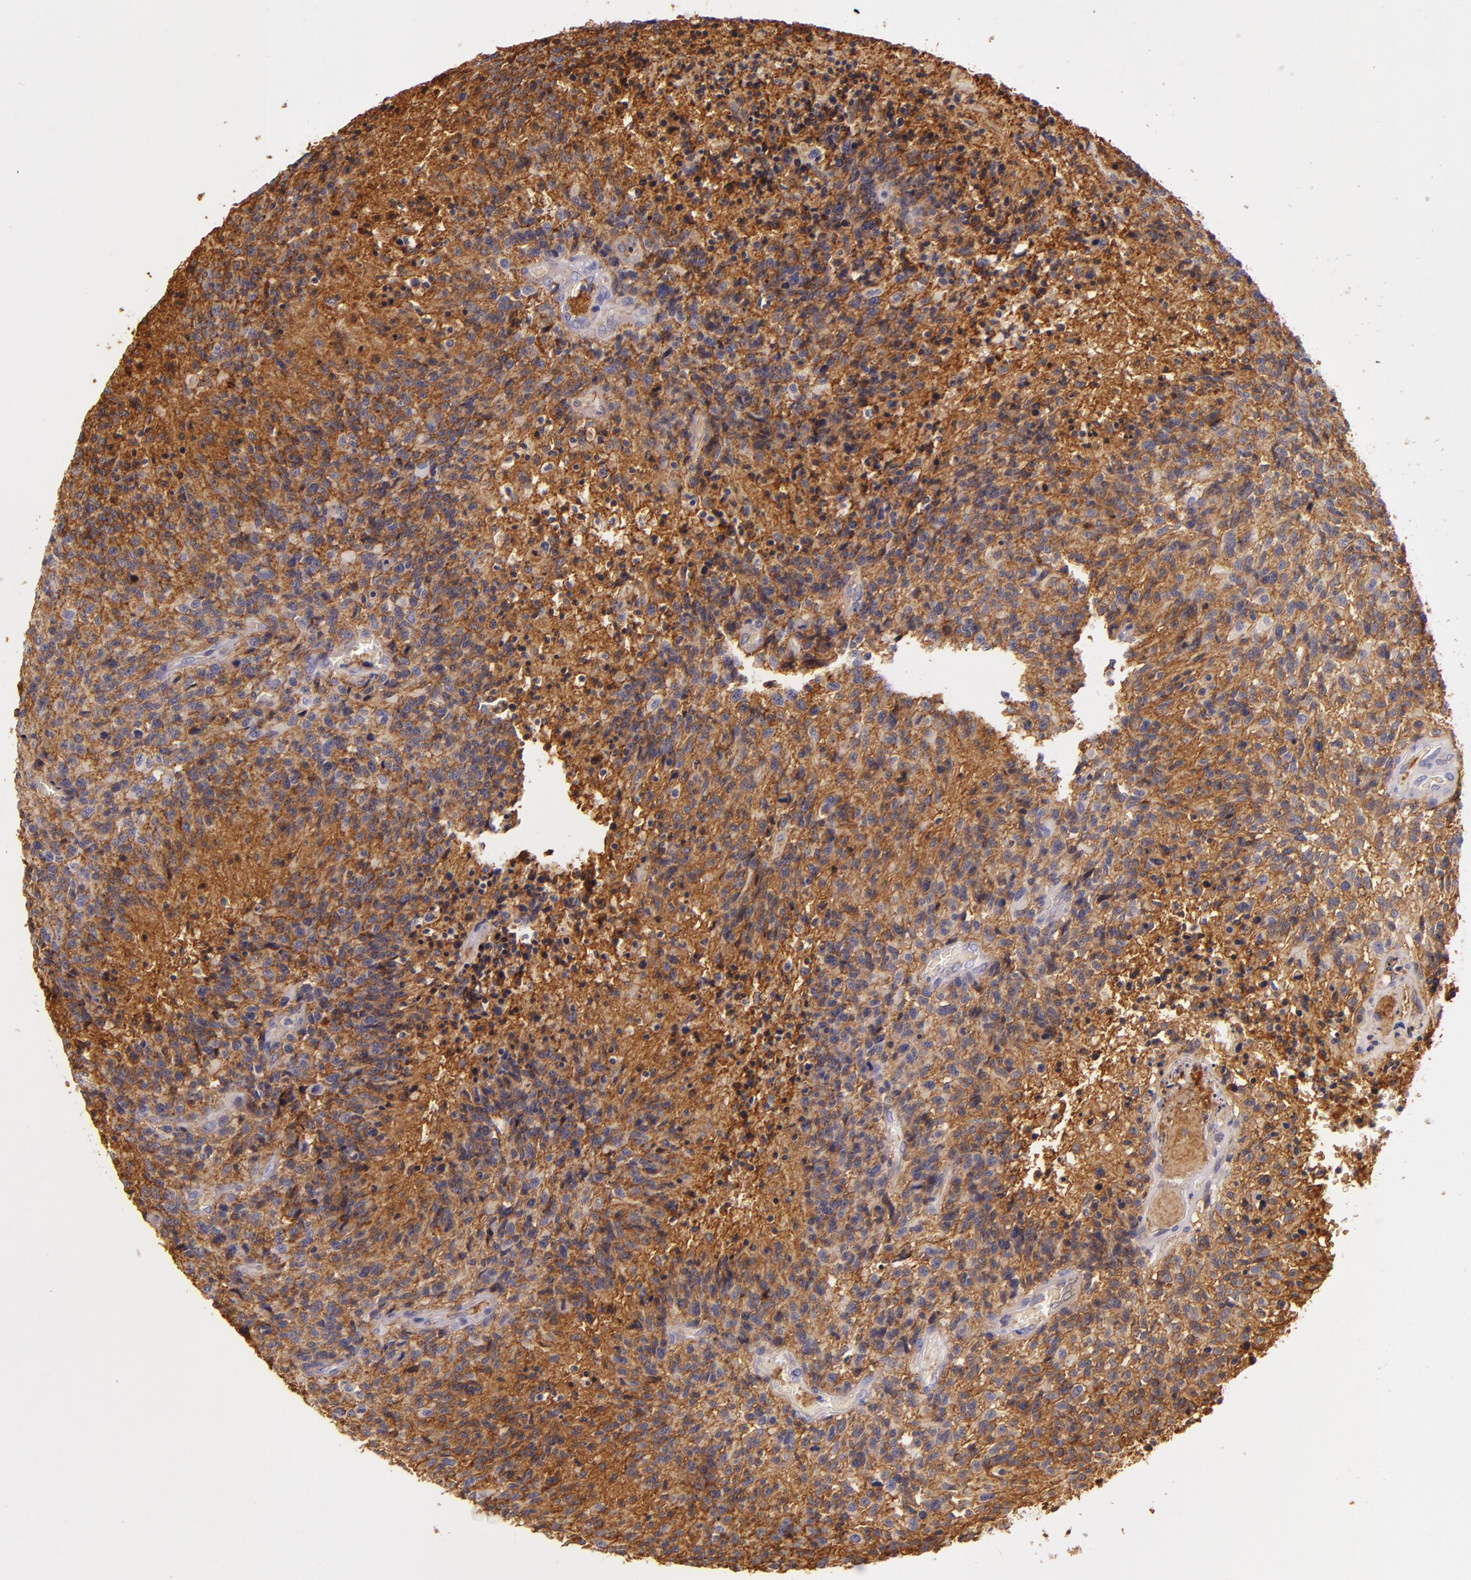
{"staining": {"intensity": "strong", "quantity": ">75%", "location": "cytoplasmic/membranous"}, "tissue": "glioma", "cell_type": "Tumor cells", "image_type": "cancer", "snomed": [{"axis": "morphology", "description": "Glioma, malignant, High grade"}, {"axis": "topography", "description": "Brain"}], "caption": "Approximately >75% of tumor cells in malignant glioma (high-grade) exhibit strong cytoplasmic/membranous protein expression as visualized by brown immunohistochemical staining.", "gene": "CD9", "patient": {"sex": "male", "age": 36}}